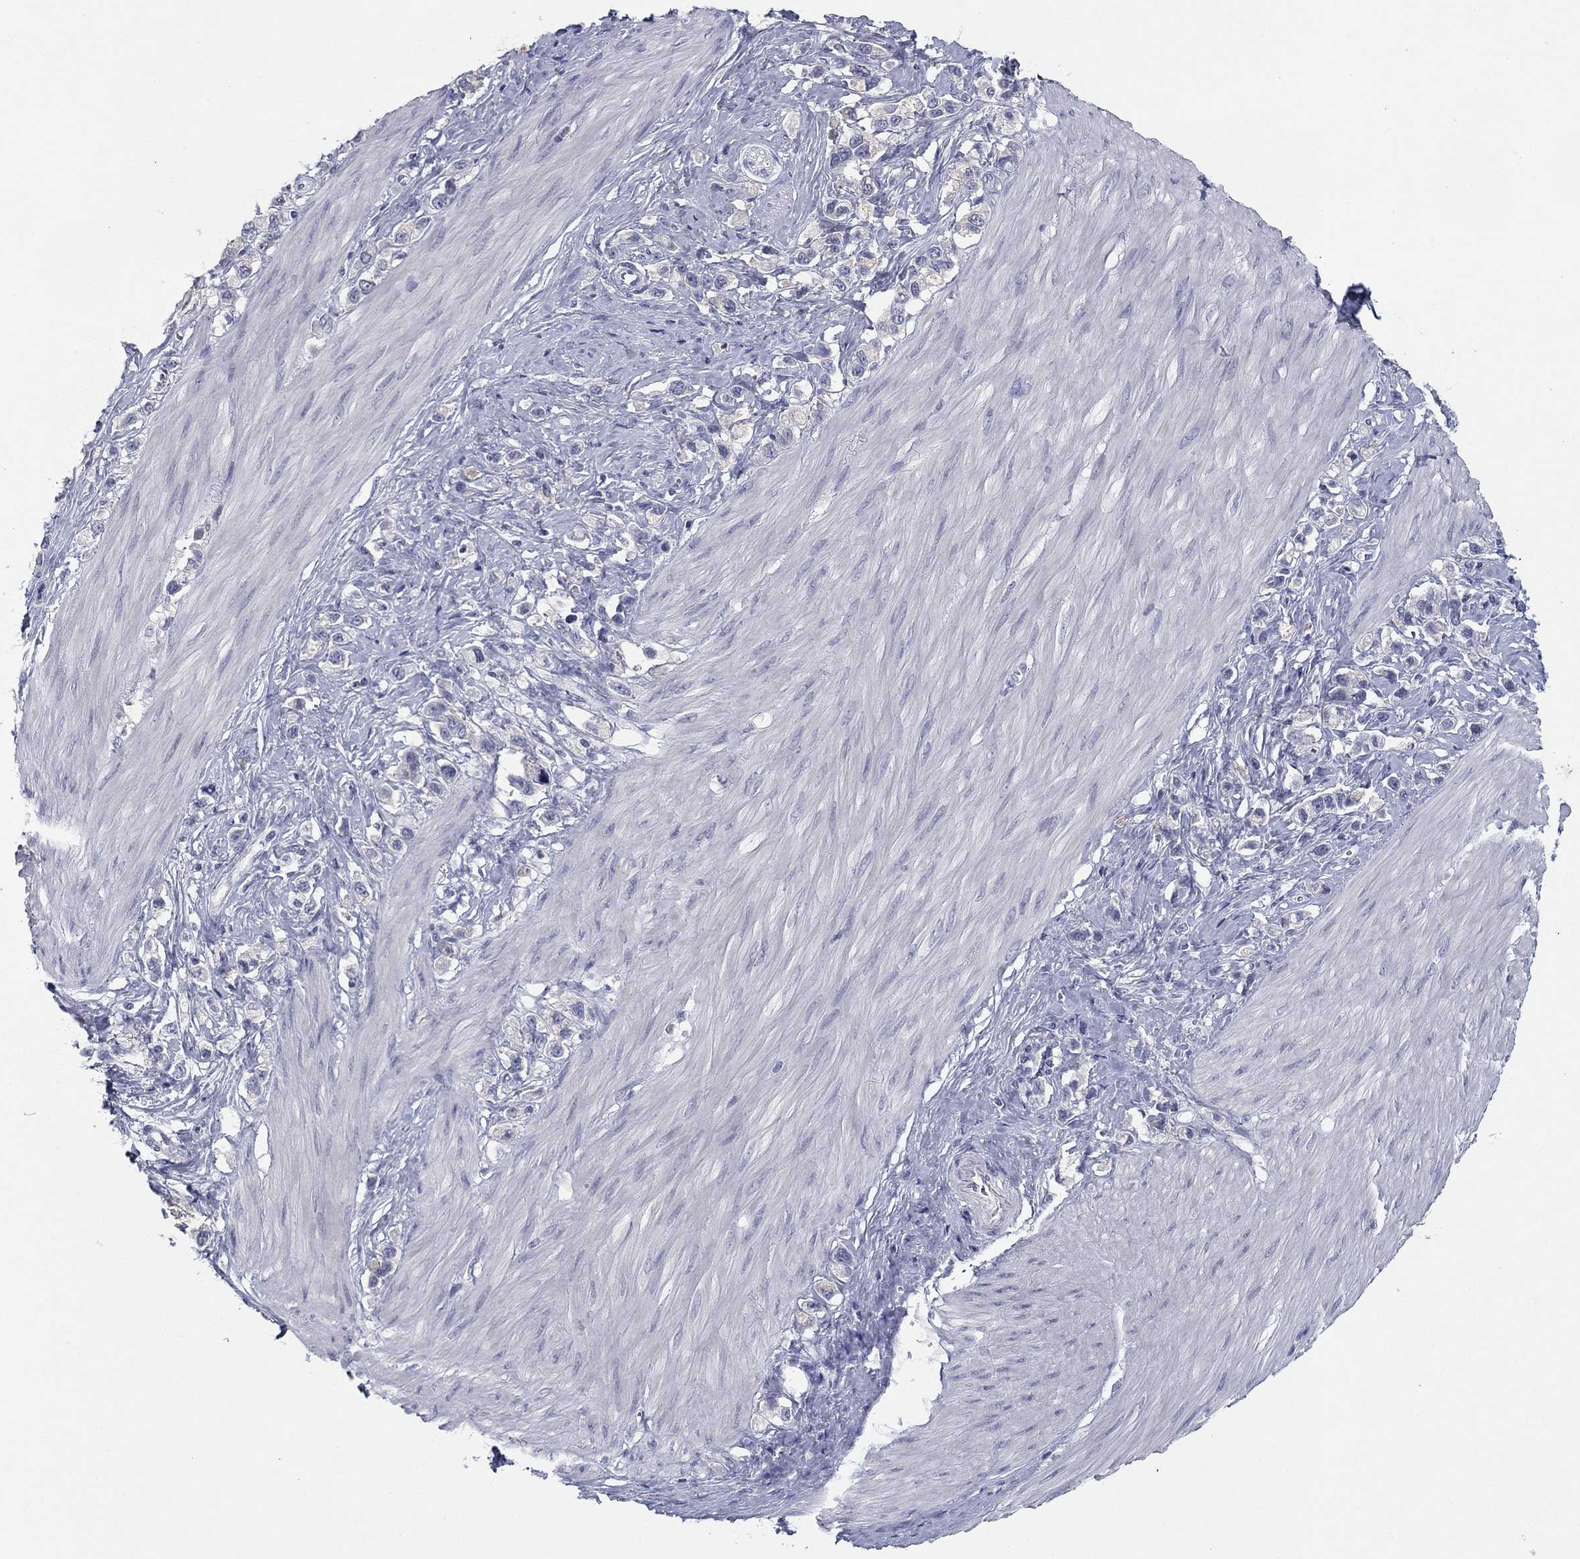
{"staining": {"intensity": "negative", "quantity": "none", "location": "none"}, "tissue": "stomach cancer", "cell_type": "Tumor cells", "image_type": "cancer", "snomed": [{"axis": "morphology", "description": "Normal tissue, NOS"}, {"axis": "morphology", "description": "Adenocarcinoma, NOS"}, {"axis": "morphology", "description": "Adenocarcinoma, High grade"}, {"axis": "topography", "description": "Stomach, upper"}, {"axis": "topography", "description": "Stomach"}], "caption": "IHC image of human stomach cancer (high-grade adenocarcinoma) stained for a protein (brown), which demonstrates no expression in tumor cells.", "gene": "CNTNAP4", "patient": {"sex": "female", "age": 65}}